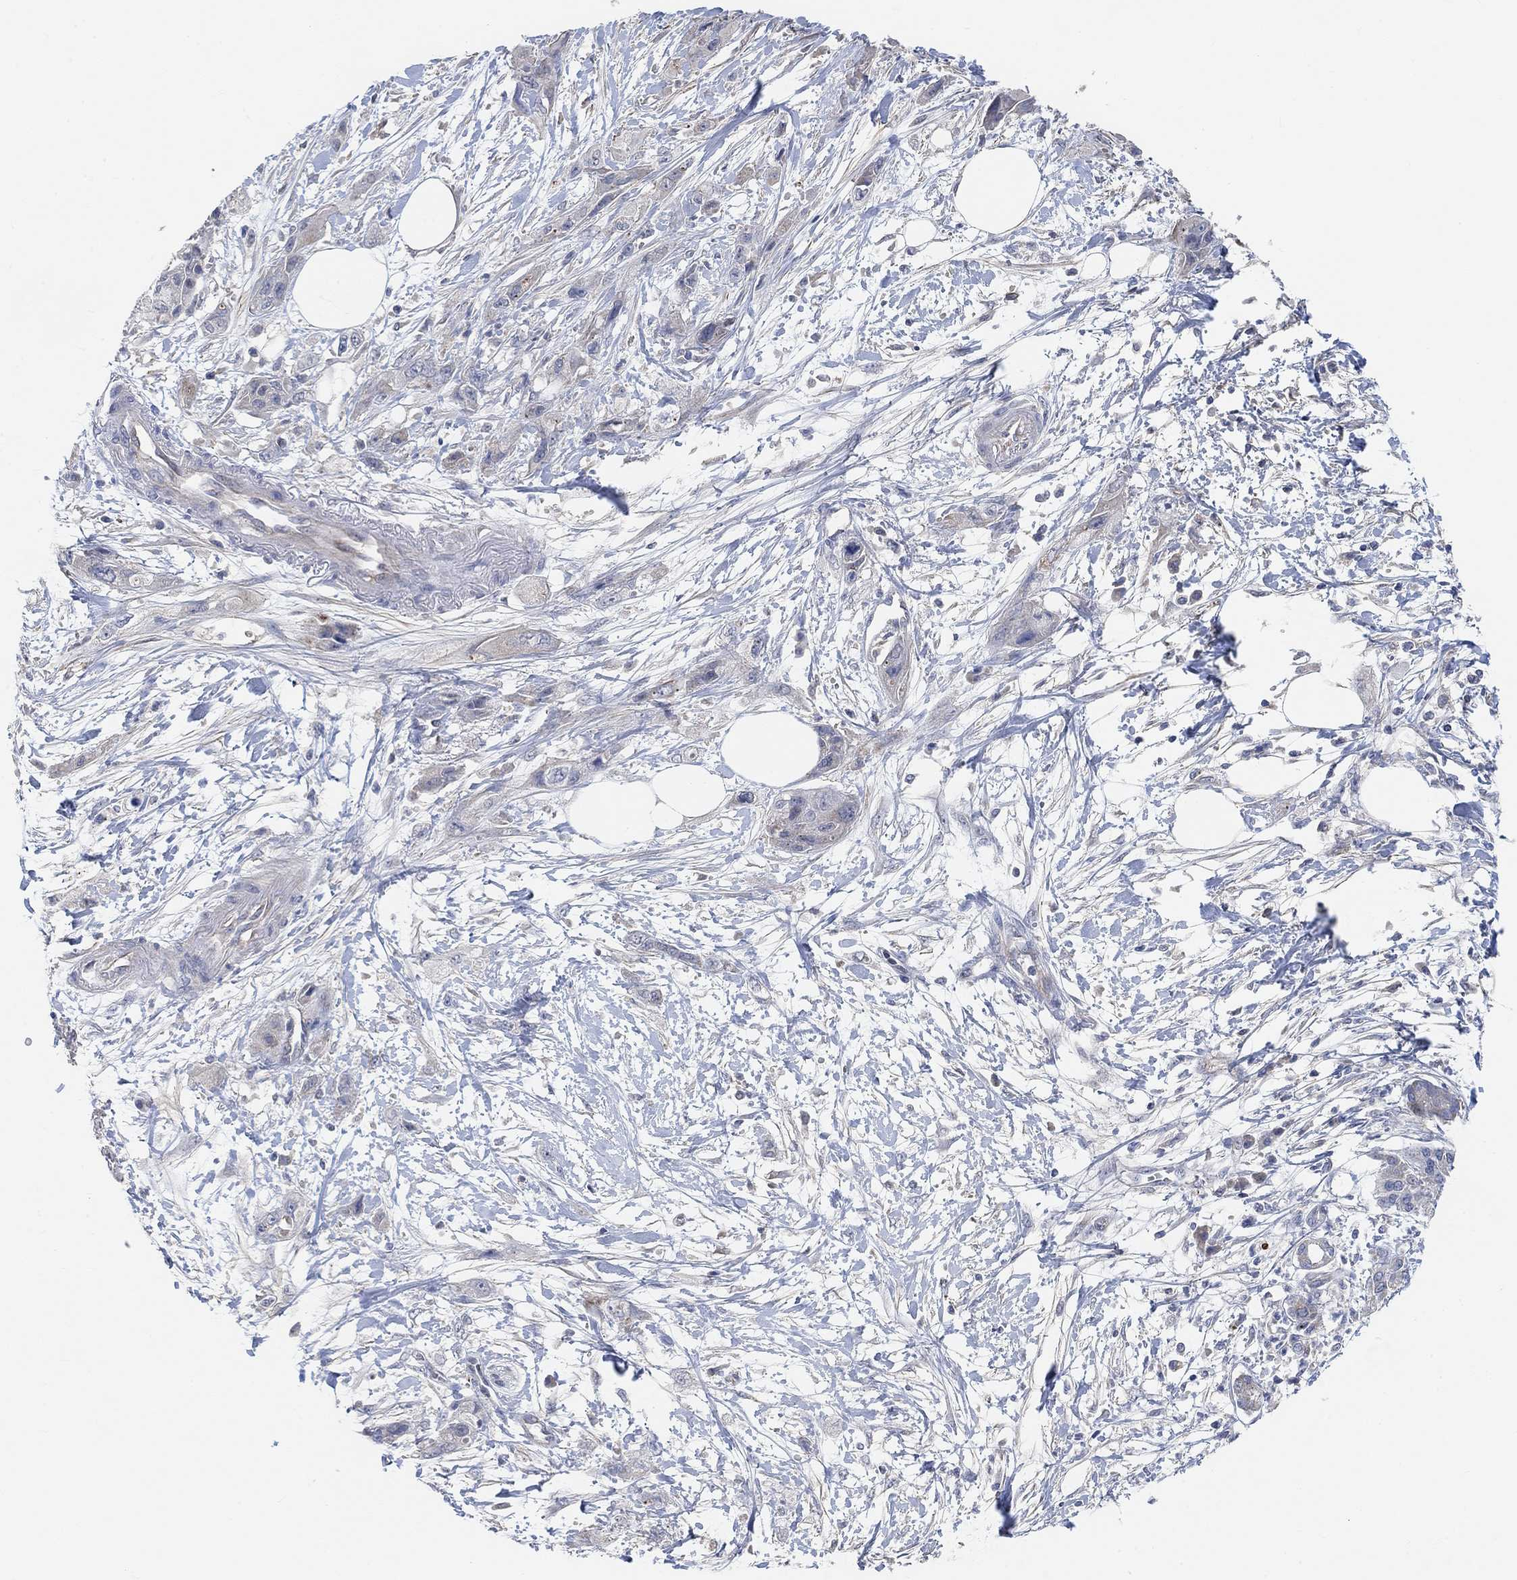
{"staining": {"intensity": "weak", "quantity": "<25%", "location": "cytoplasmic/membranous"}, "tissue": "pancreatic cancer", "cell_type": "Tumor cells", "image_type": "cancer", "snomed": [{"axis": "morphology", "description": "Adenocarcinoma, NOS"}, {"axis": "topography", "description": "Pancreas"}], "caption": "There is no significant staining in tumor cells of pancreatic cancer. Brightfield microscopy of IHC stained with DAB (brown) and hematoxylin (blue), captured at high magnification.", "gene": "HCRTR1", "patient": {"sex": "male", "age": 72}}